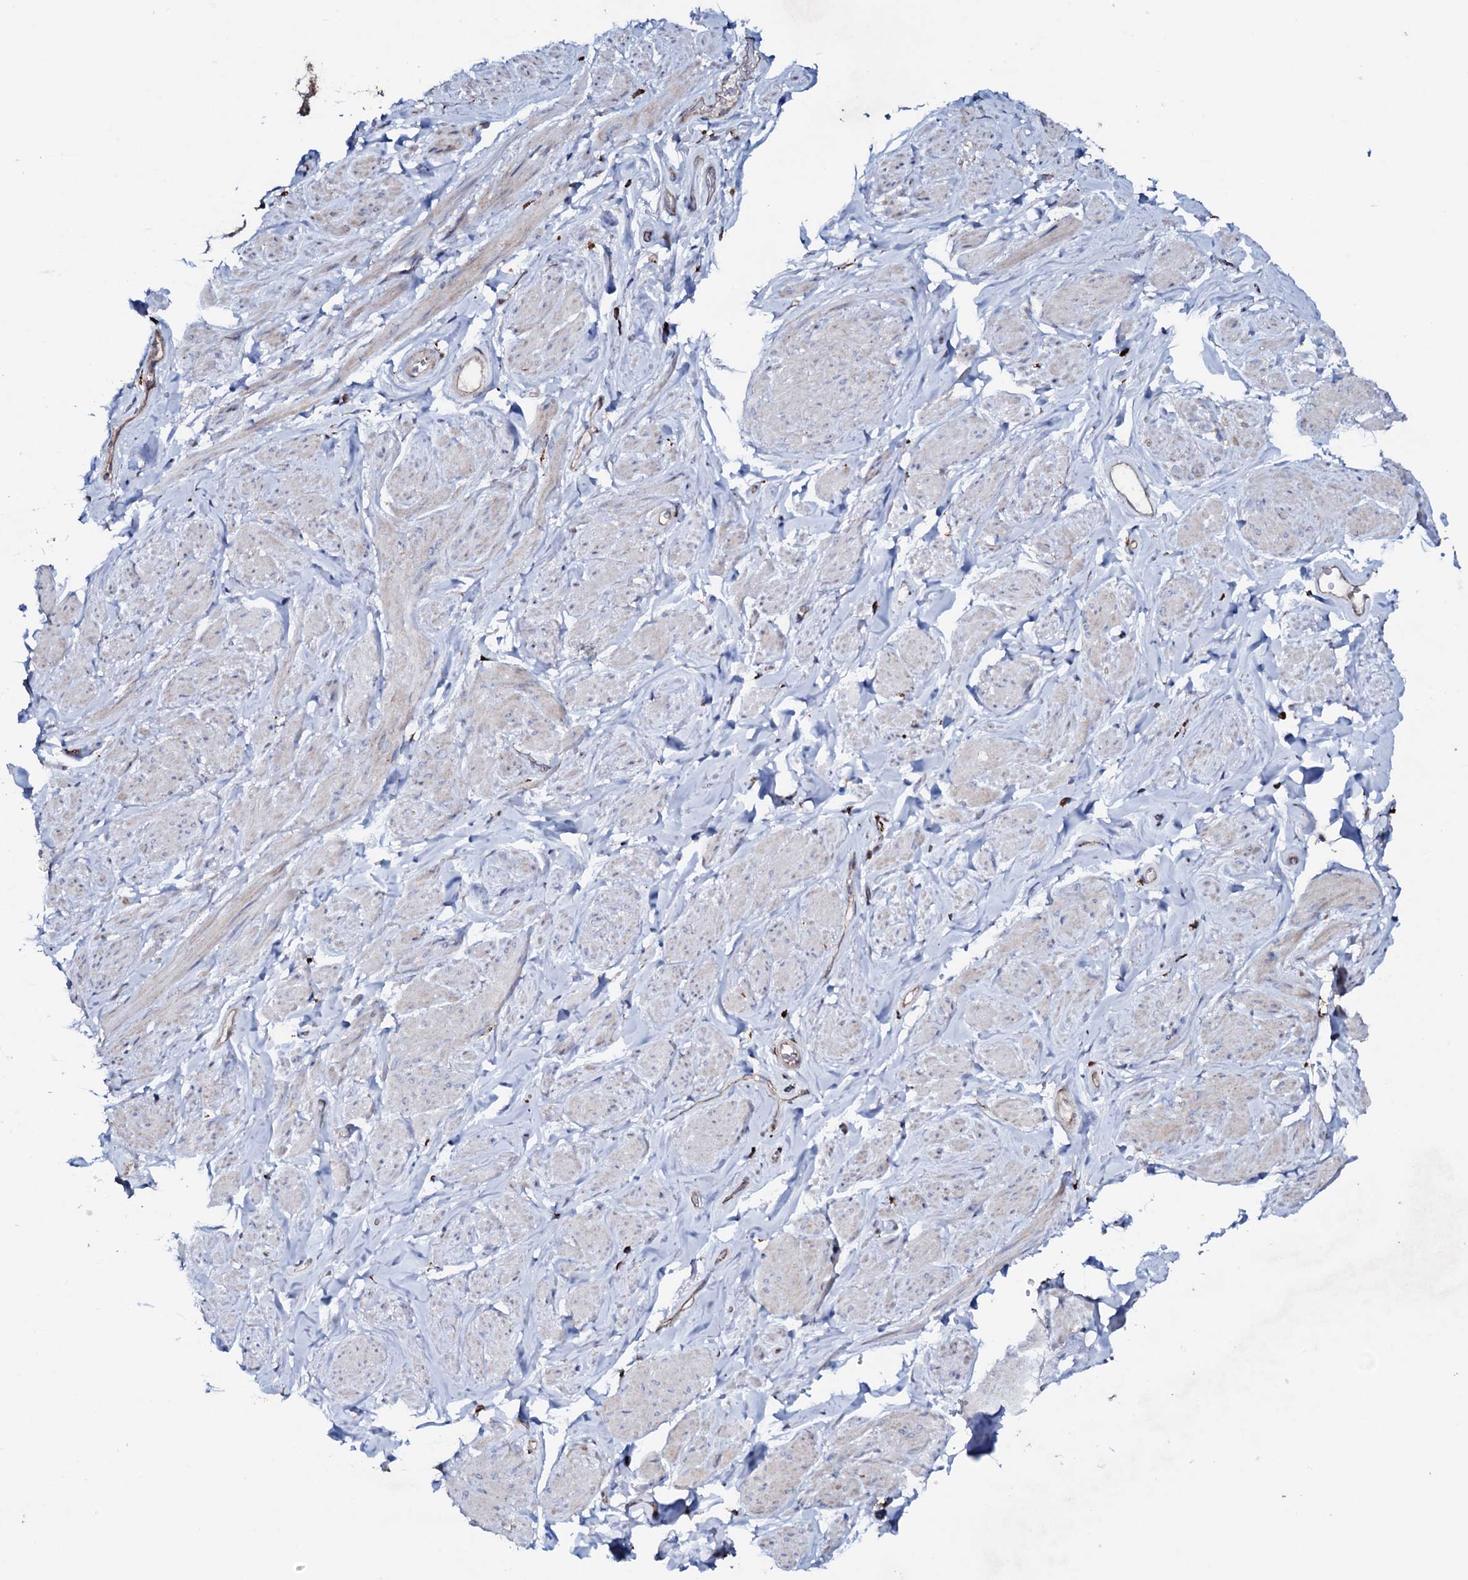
{"staining": {"intensity": "negative", "quantity": "none", "location": "none"}, "tissue": "smooth muscle", "cell_type": "Smooth muscle cells", "image_type": "normal", "snomed": [{"axis": "morphology", "description": "Normal tissue, NOS"}, {"axis": "topography", "description": "Smooth muscle"}, {"axis": "topography", "description": "Peripheral nerve tissue"}], "caption": "Smooth muscle cells are negative for brown protein staining in unremarkable smooth muscle. (DAB (3,3'-diaminobenzidine) immunohistochemistry (IHC) visualized using brightfield microscopy, high magnification).", "gene": "P2RX4", "patient": {"sex": "male", "age": 69}}